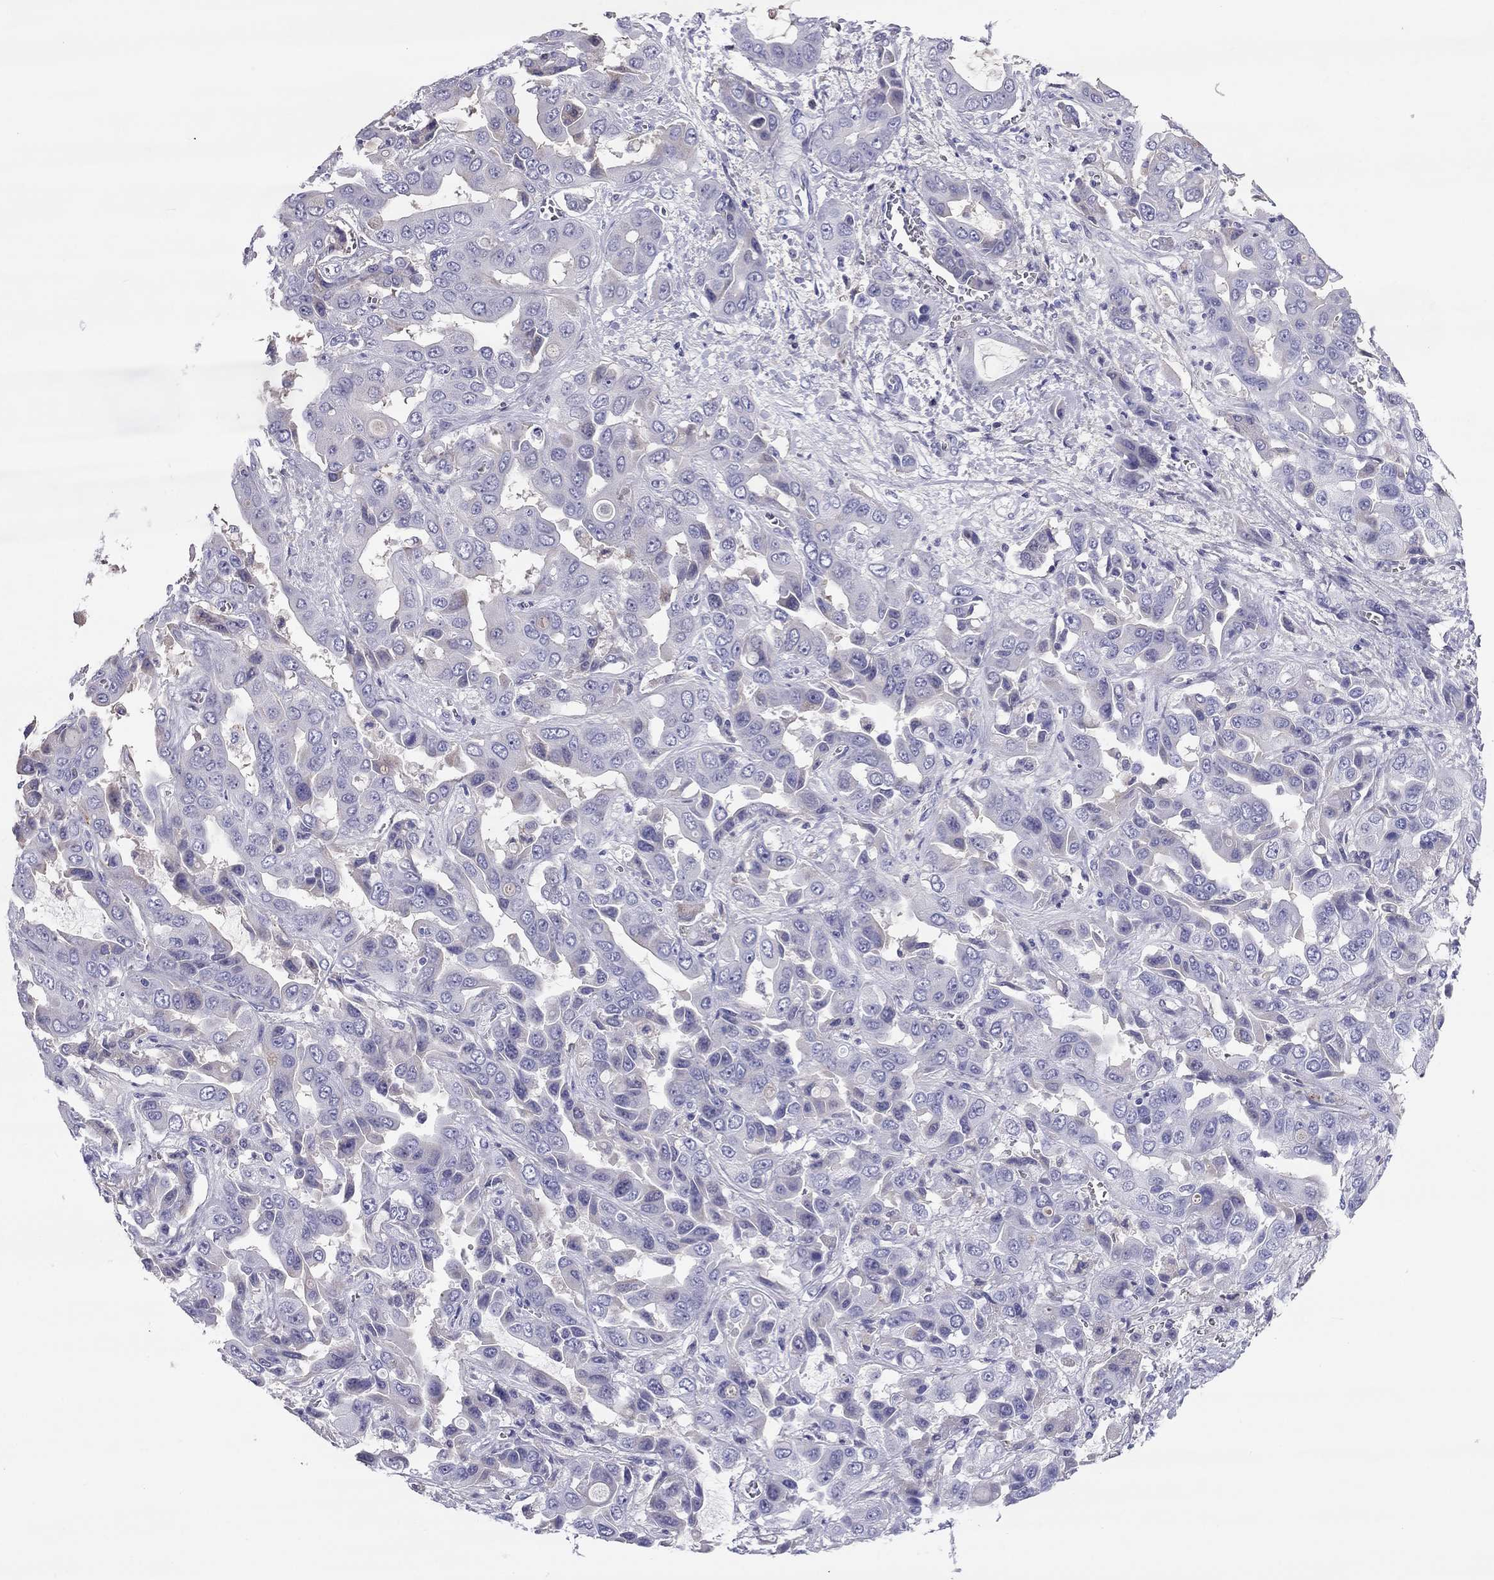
{"staining": {"intensity": "negative", "quantity": "none", "location": "none"}, "tissue": "liver cancer", "cell_type": "Tumor cells", "image_type": "cancer", "snomed": [{"axis": "morphology", "description": "Cholangiocarcinoma"}, {"axis": "topography", "description": "Liver"}], "caption": "Immunohistochemistry of liver cancer displays no staining in tumor cells. (DAB (3,3'-diaminobenzidine) IHC visualized using brightfield microscopy, high magnification).", "gene": "TBC1D21", "patient": {"sex": "female", "age": 52}}